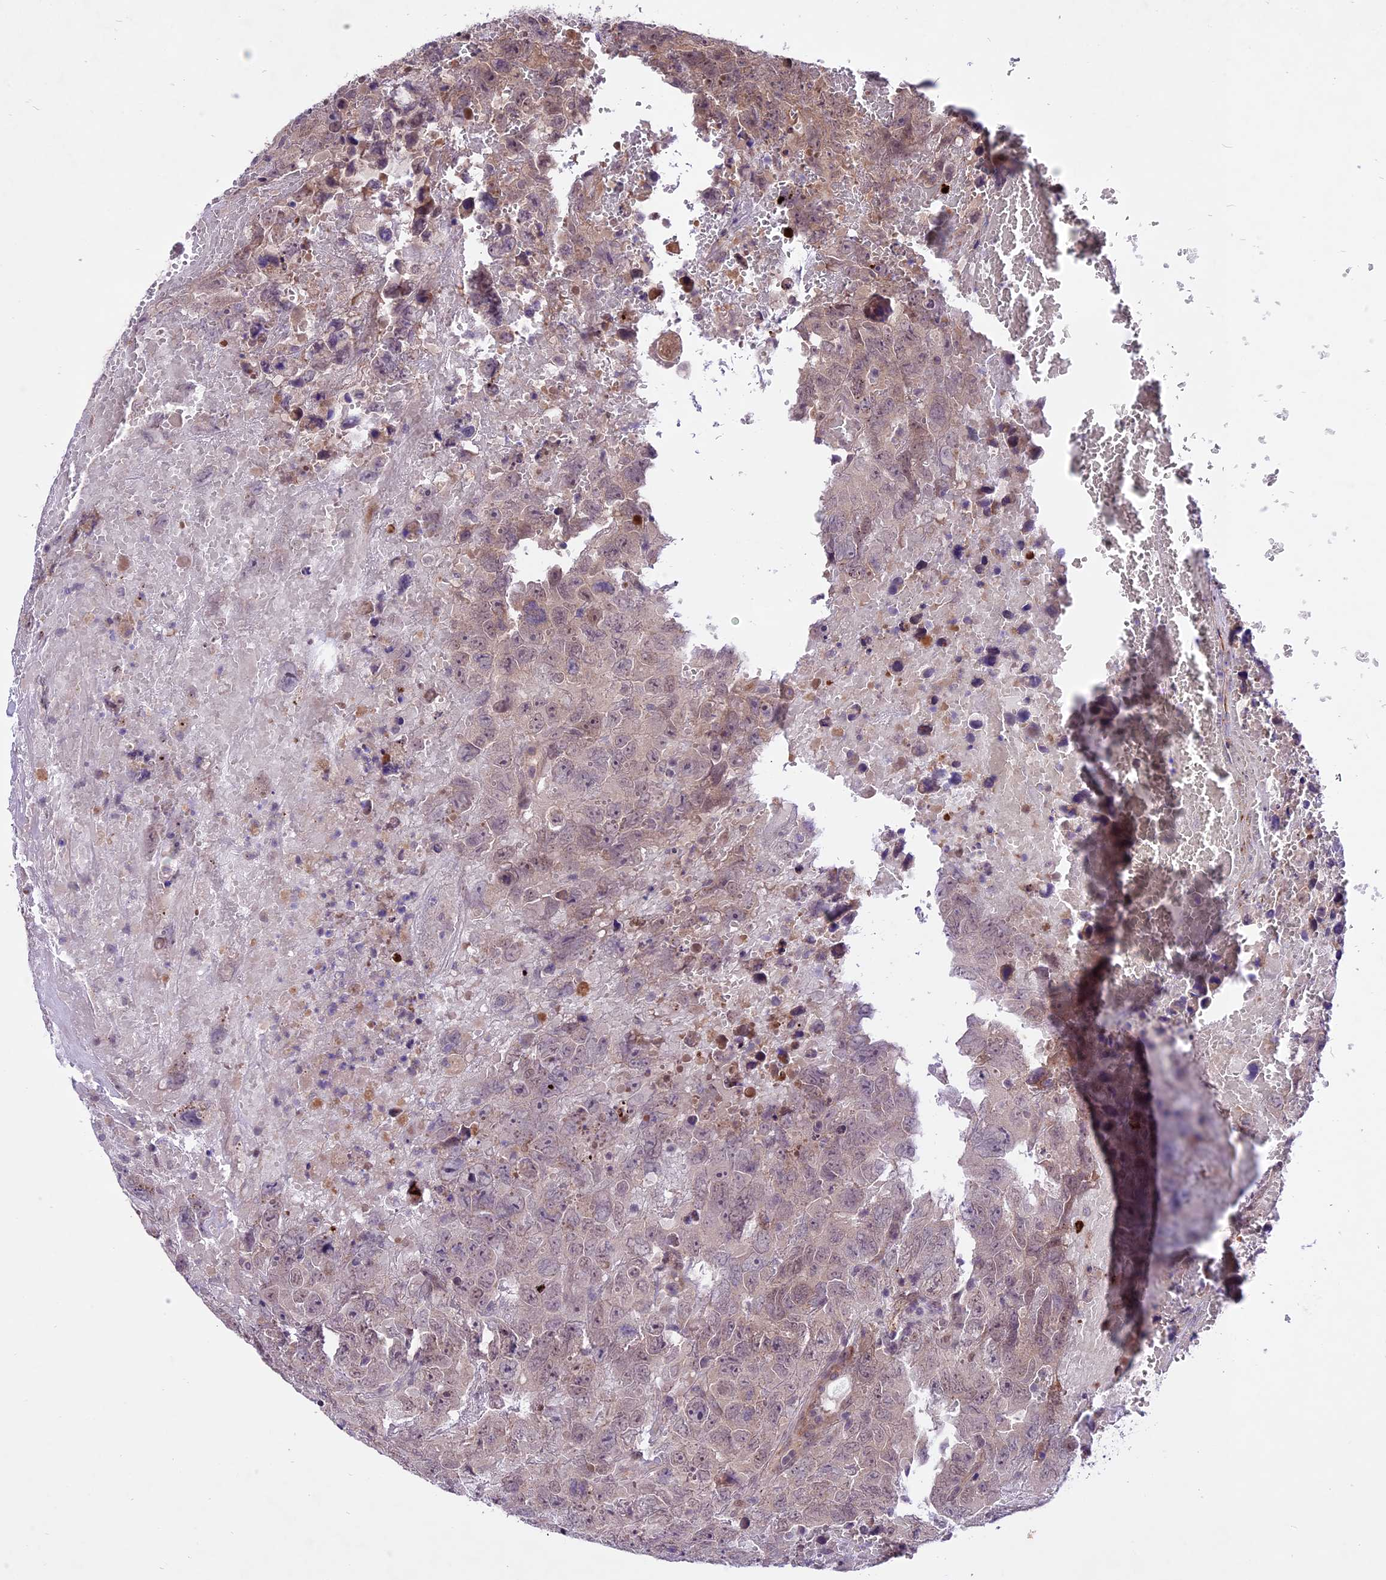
{"staining": {"intensity": "weak", "quantity": "25%-75%", "location": "cytoplasmic/membranous,nuclear"}, "tissue": "testis cancer", "cell_type": "Tumor cells", "image_type": "cancer", "snomed": [{"axis": "morphology", "description": "Carcinoma, Embryonal, NOS"}, {"axis": "topography", "description": "Testis"}], "caption": "Immunohistochemical staining of human testis embryonal carcinoma reveals low levels of weak cytoplasmic/membranous and nuclear protein staining in about 25%-75% of tumor cells.", "gene": "SPRED1", "patient": {"sex": "male", "age": 45}}